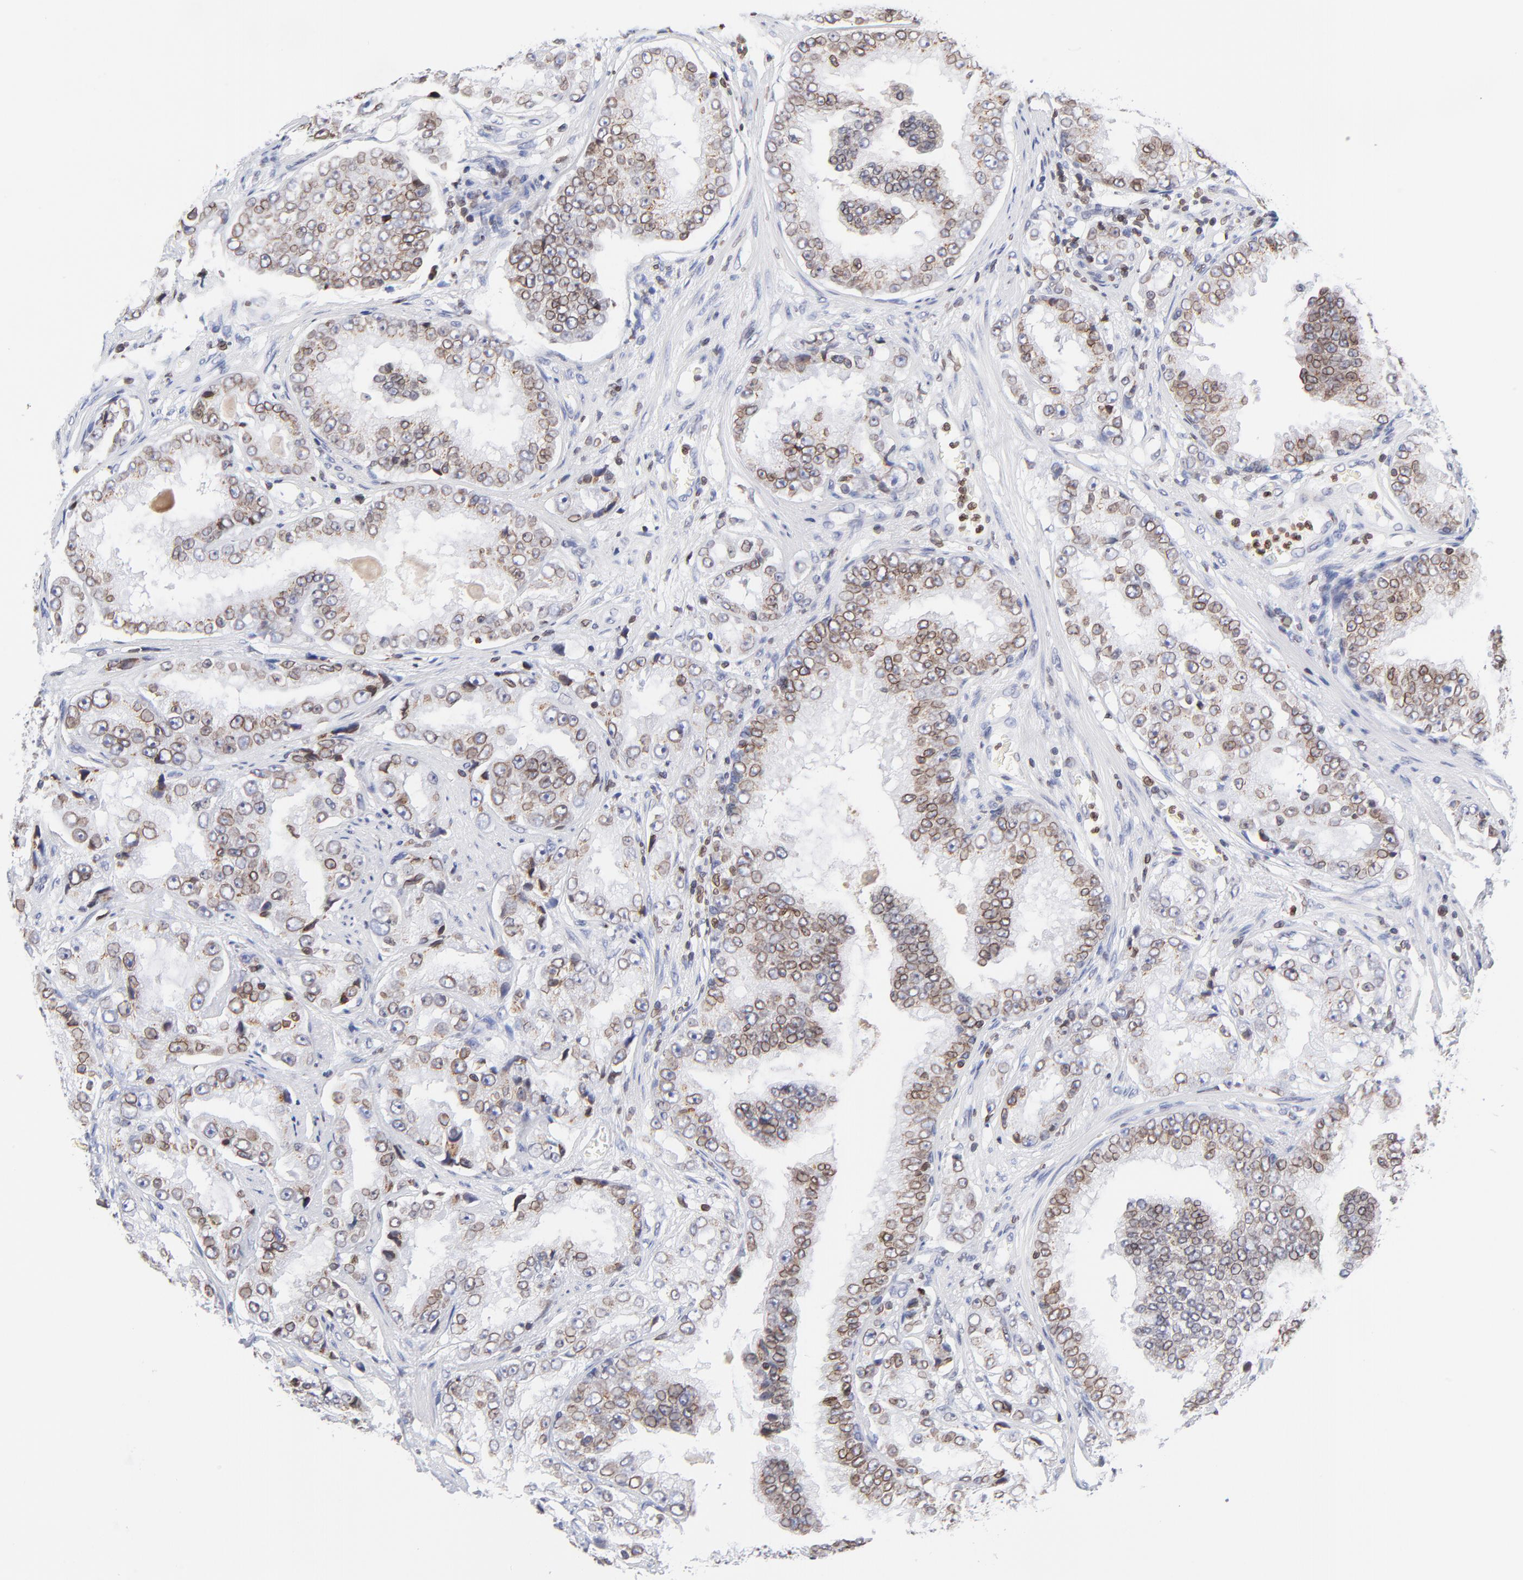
{"staining": {"intensity": "moderate", "quantity": ">75%", "location": "cytoplasmic/membranous,nuclear"}, "tissue": "prostate cancer", "cell_type": "Tumor cells", "image_type": "cancer", "snomed": [{"axis": "morphology", "description": "Adenocarcinoma, High grade"}, {"axis": "topography", "description": "Prostate"}], "caption": "Protein staining by immunohistochemistry demonstrates moderate cytoplasmic/membranous and nuclear expression in approximately >75% of tumor cells in prostate cancer (adenocarcinoma (high-grade)). (Brightfield microscopy of DAB IHC at high magnification).", "gene": "THAP7", "patient": {"sex": "male", "age": 73}}